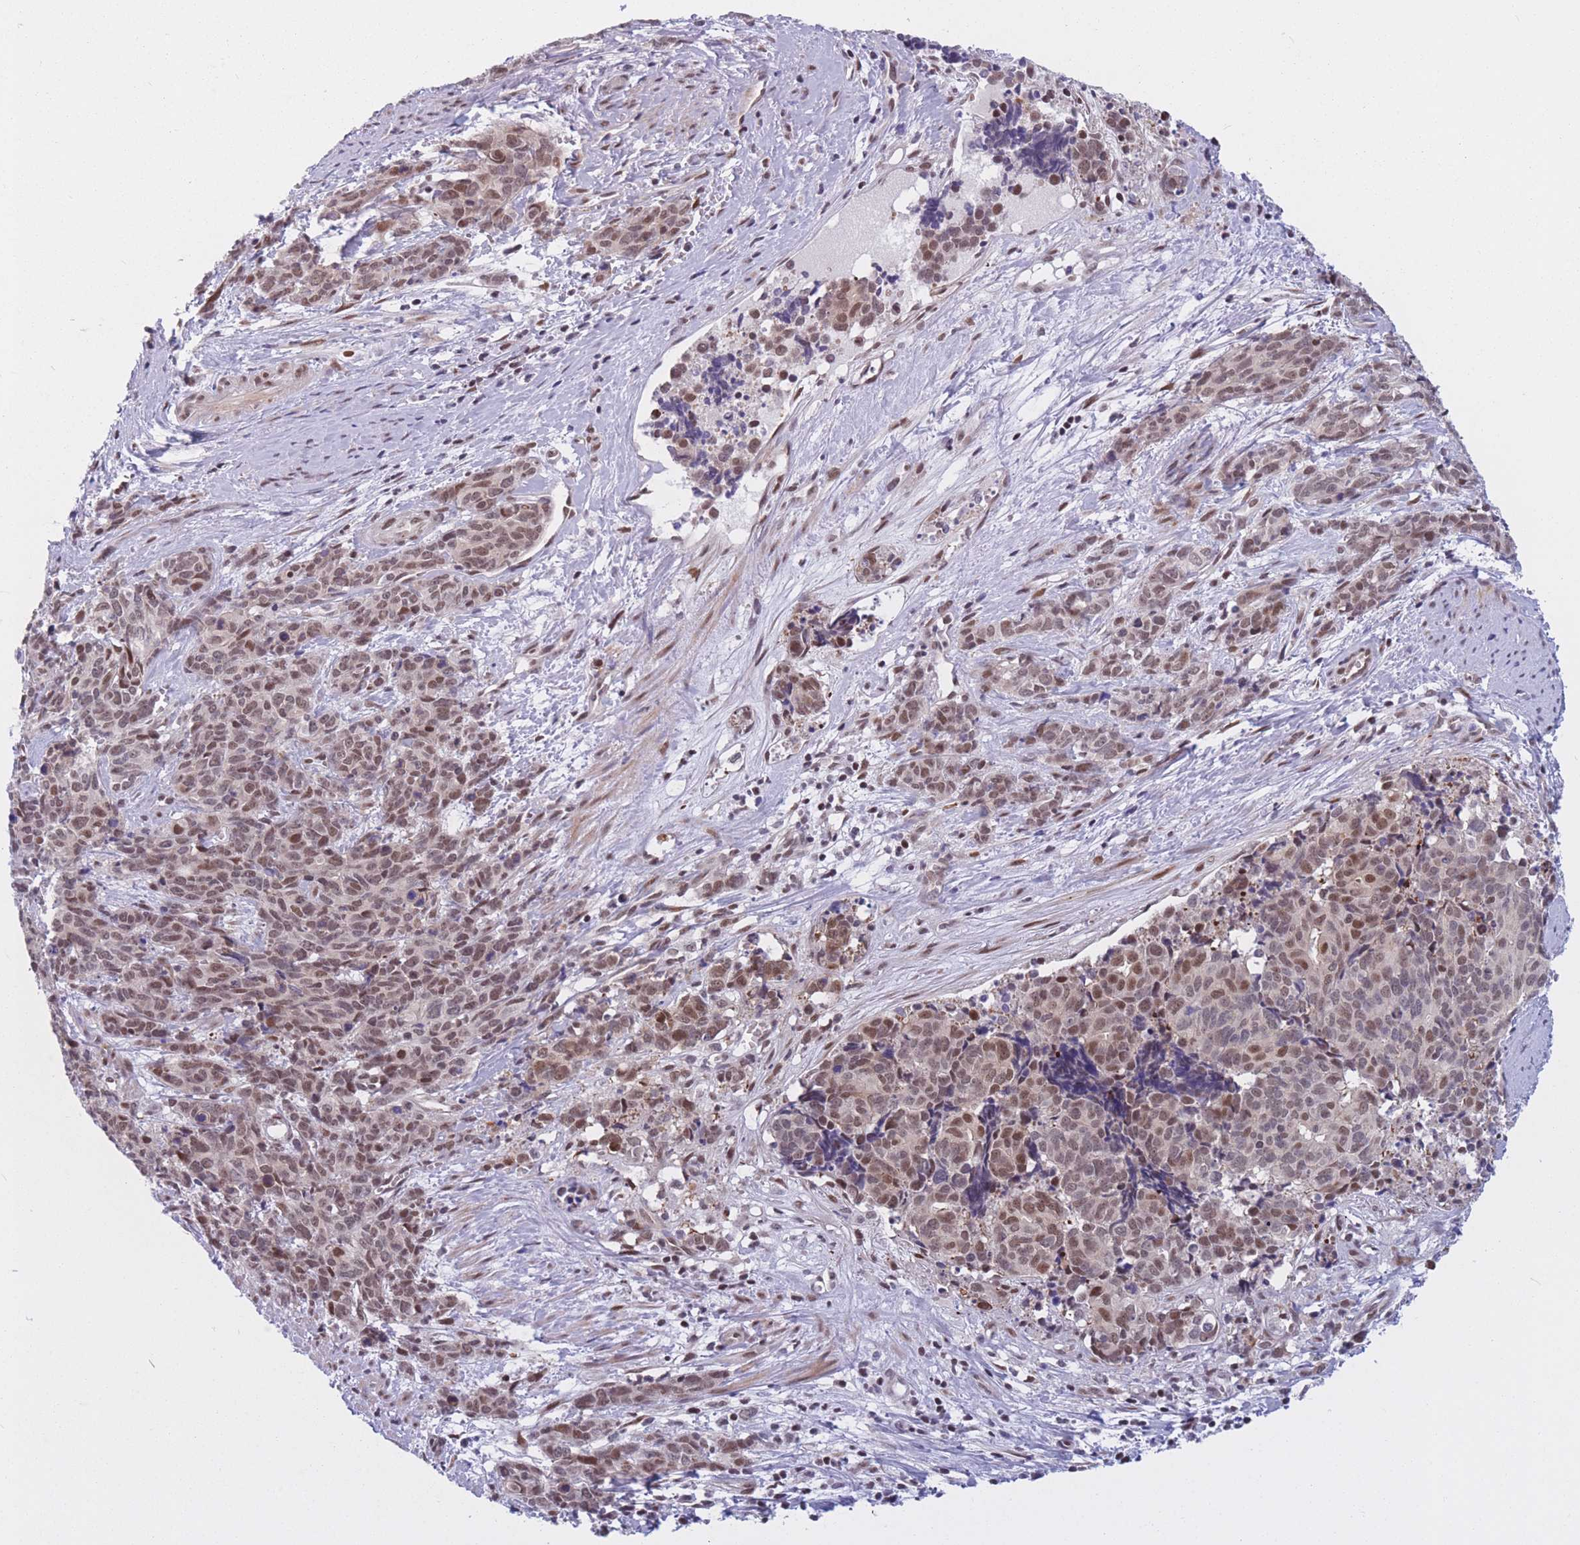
{"staining": {"intensity": "moderate", "quantity": ">75%", "location": "nuclear"}, "tissue": "cervical cancer", "cell_type": "Tumor cells", "image_type": "cancer", "snomed": [{"axis": "morphology", "description": "Squamous cell carcinoma, NOS"}, {"axis": "topography", "description": "Cervix"}], "caption": "Protein staining of cervical cancer tissue exhibits moderate nuclear expression in about >75% of tumor cells.", "gene": "BCL9L", "patient": {"sex": "female", "age": 60}}